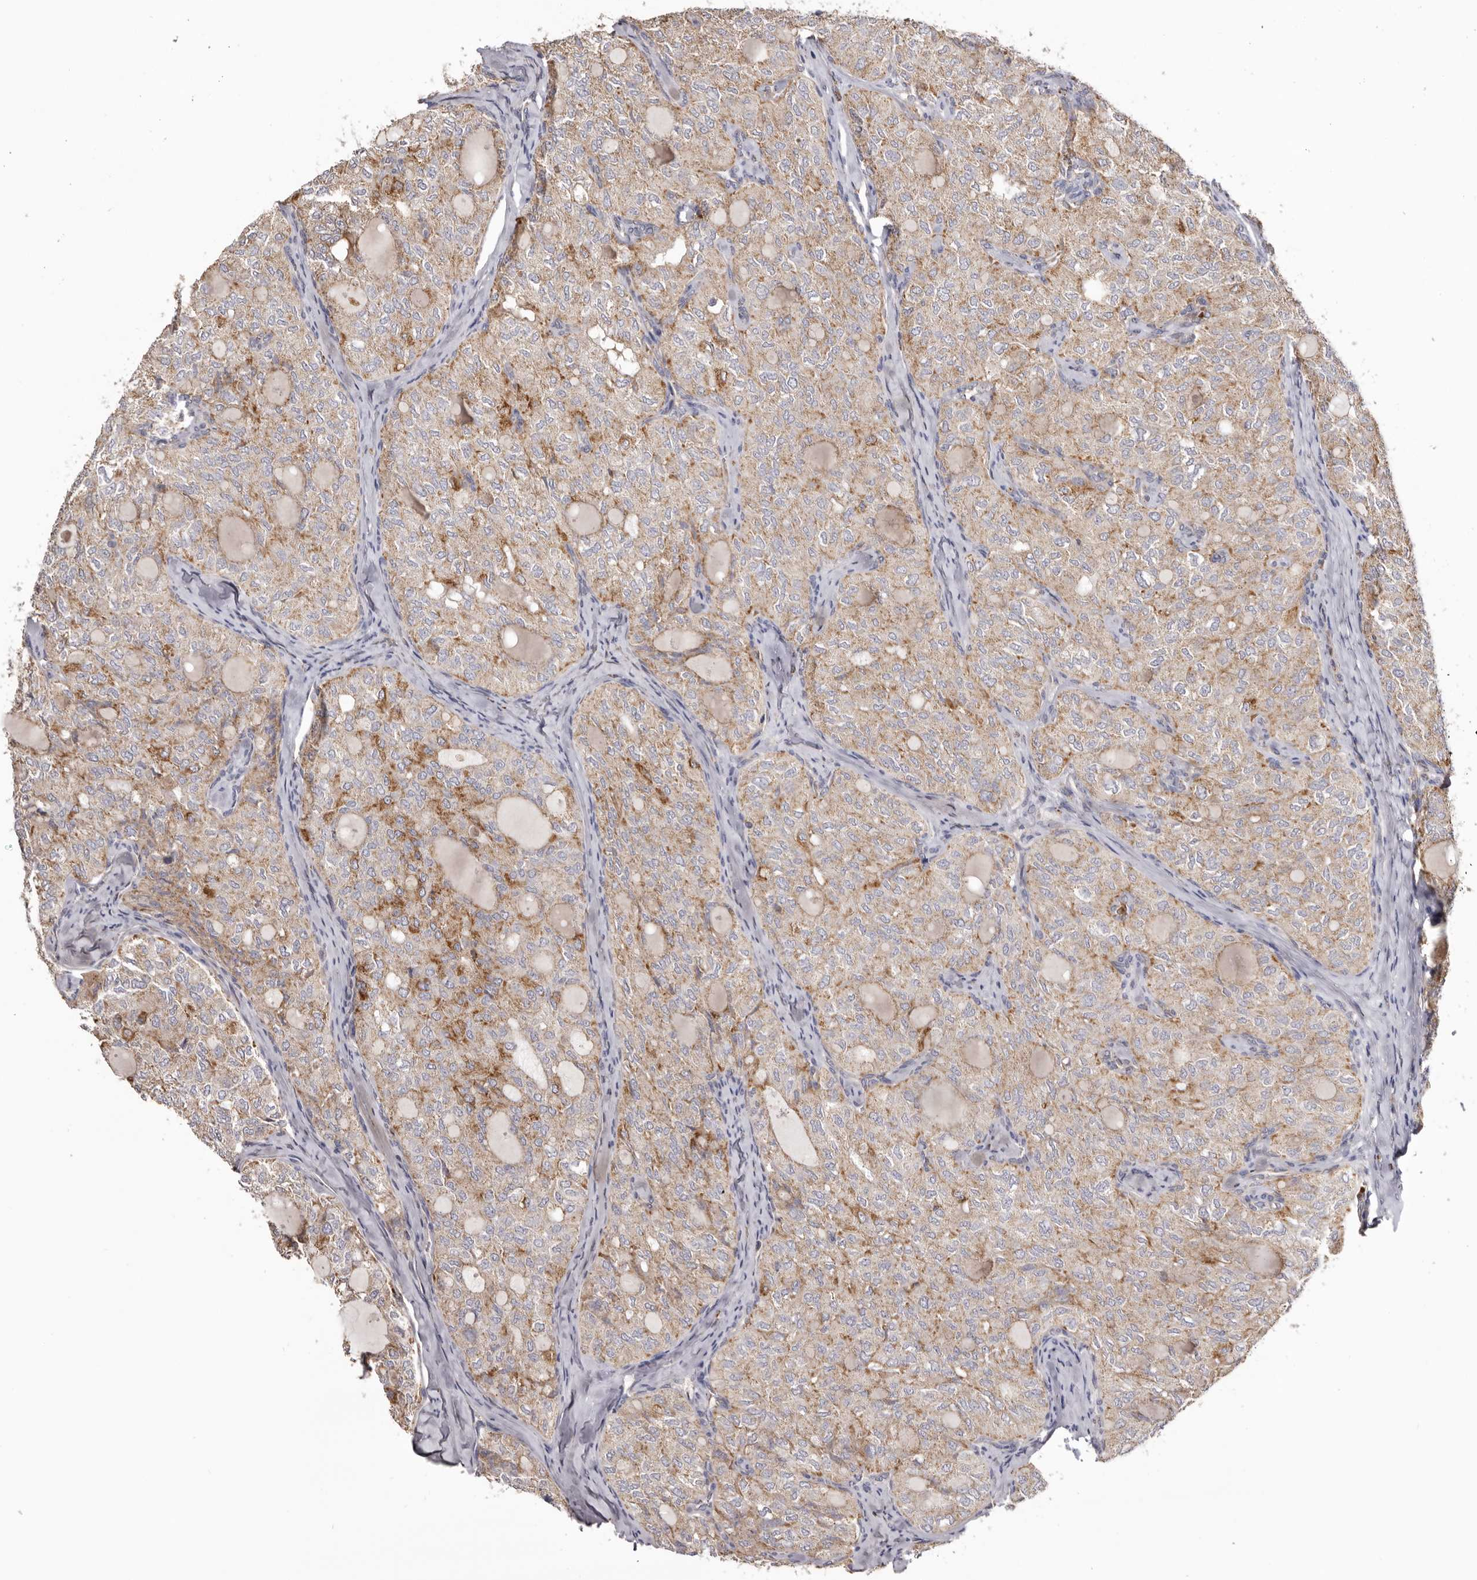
{"staining": {"intensity": "moderate", "quantity": "25%-75%", "location": "cytoplasmic/membranous"}, "tissue": "thyroid cancer", "cell_type": "Tumor cells", "image_type": "cancer", "snomed": [{"axis": "morphology", "description": "Follicular adenoma carcinoma, NOS"}, {"axis": "topography", "description": "Thyroid gland"}], "caption": "Thyroid cancer (follicular adenoma carcinoma) stained for a protein (brown) exhibits moderate cytoplasmic/membranous positive staining in about 25%-75% of tumor cells.", "gene": "MECR", "patient": {"sex": "male", "age": 75}}